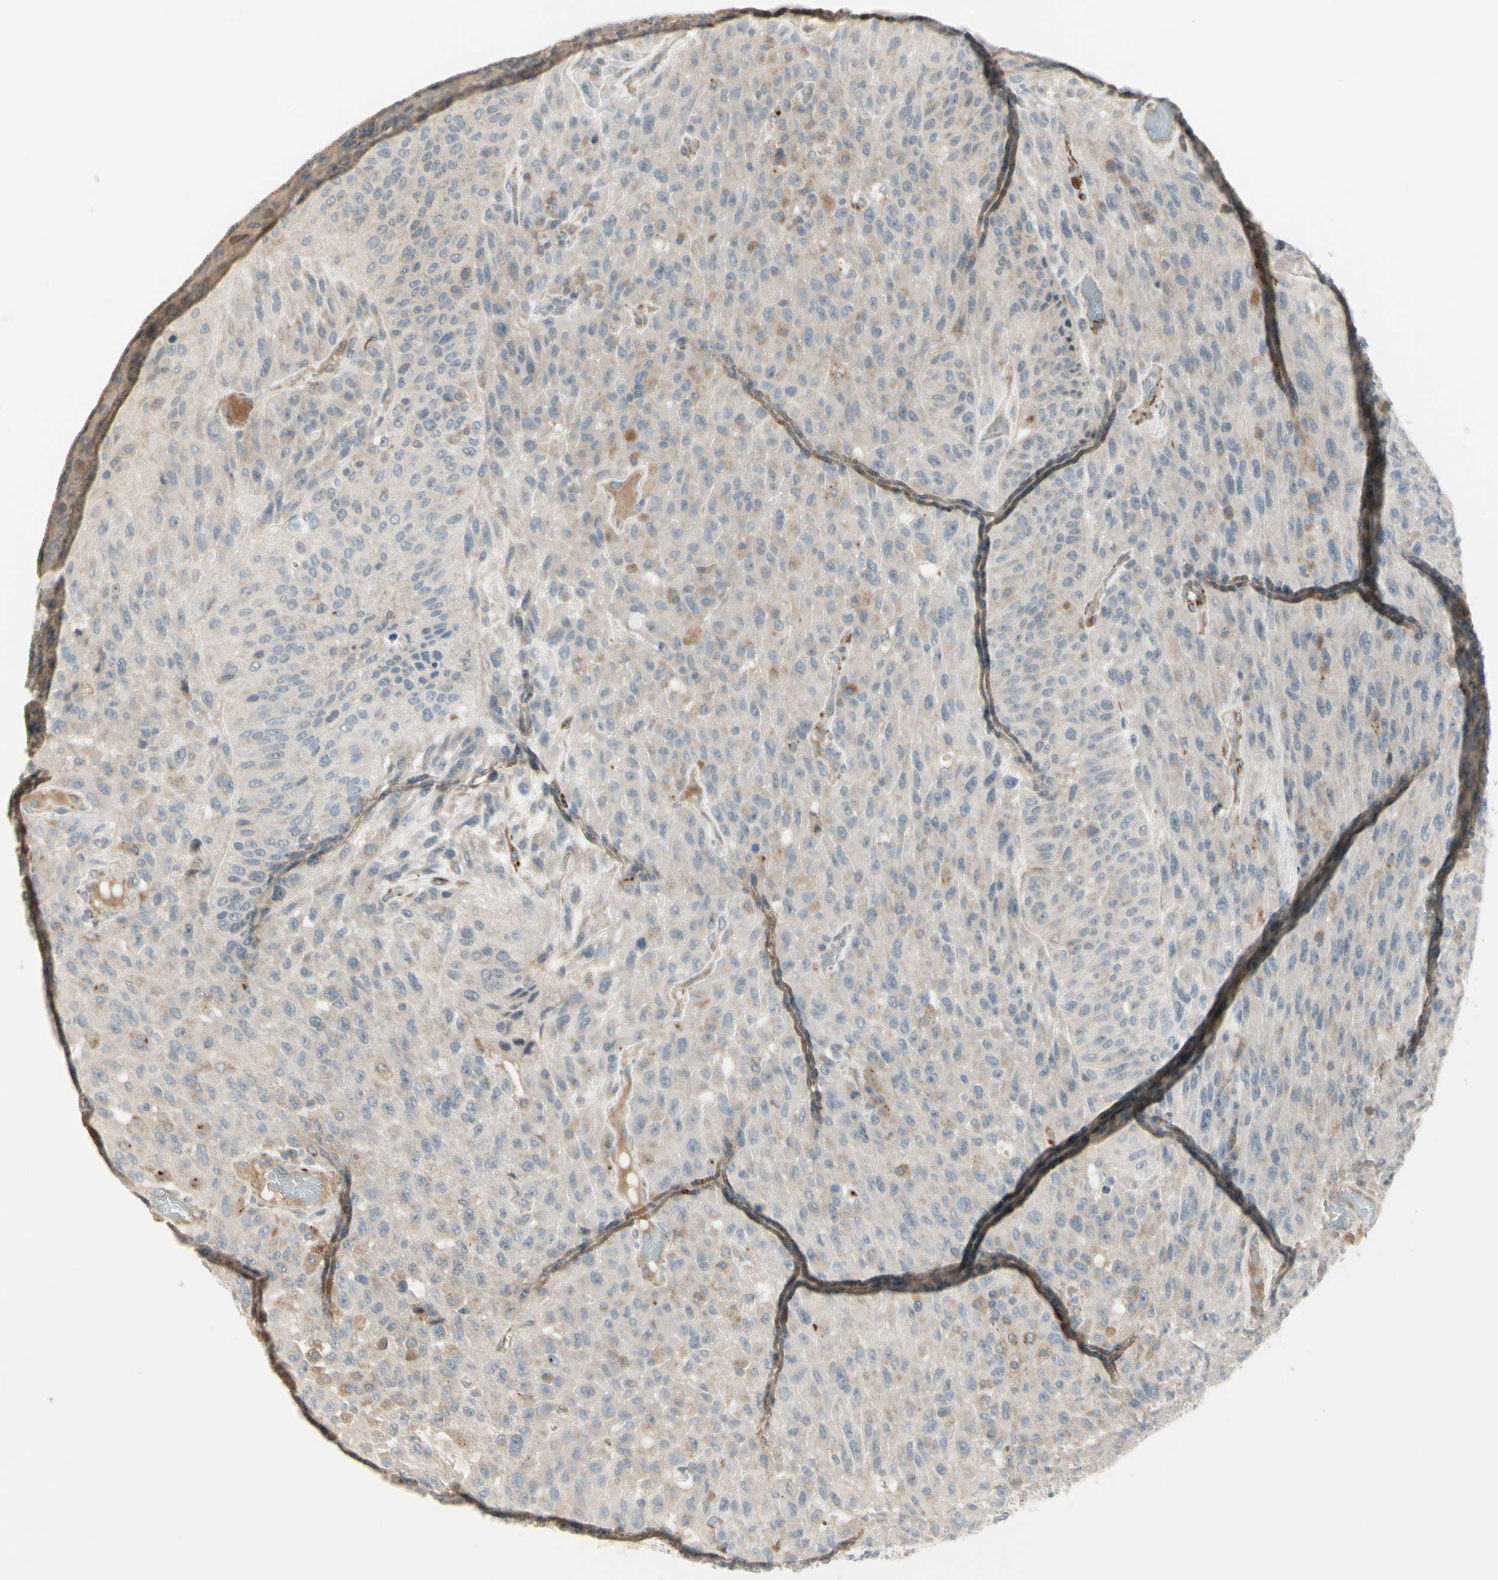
{"staining": {"intensity": "weak", "quantity": "<25%", "location": "cytoplasmic/membranous"}, "tissue": "urothelial cancer", "cell_type": "Tumor cells", "image_type": "cancer", "snomed": [{"axis": "morphology", "description": "Urothelial carcinoma, High grade"}, {"axis": "topography", "description": "Urinary bladder"}], "caption": "Tumor cells show no significant protein expression in urothelial cancer. The staining was performed using DAB to visualize the protein expression in brown, while the nuclei were stained in blue with hematoxylin (Magnification: 20x).", "gene": "NDFIP1", "patient": {"sex": "male", "age": 66}}